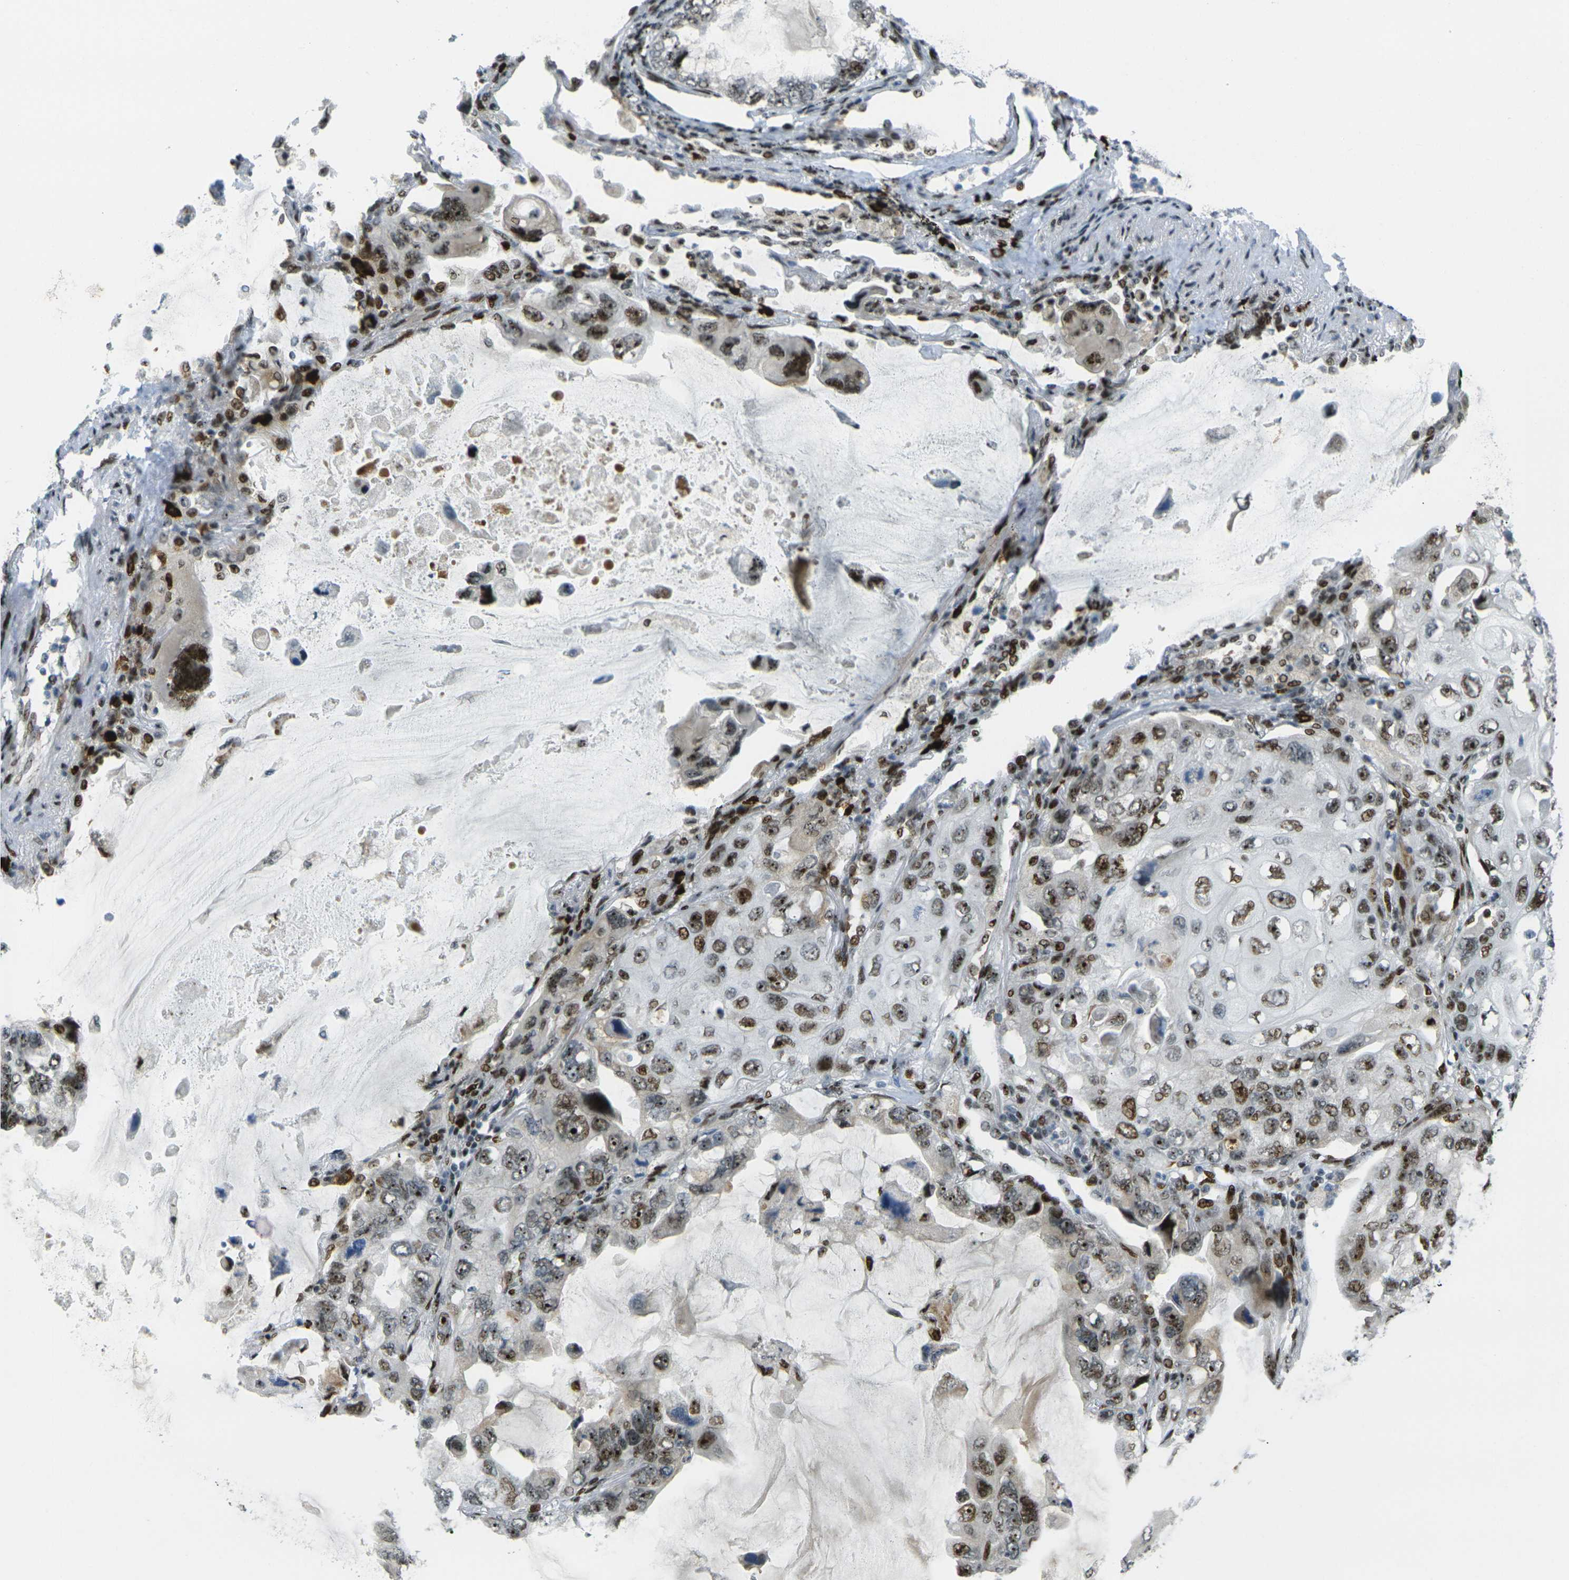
{"staining": {"intensity": "strong", "quantity": ">75%", "location": "nuclear"}, "tissue": "lung cancer", "cell_type": "Tumor cells", "image_type": "cancer", "snomed": [{"axis": "morphology", "description": "Squamous cell carcinoma, NOS"}, {"axis": "topography", "description": "Lung"}], "caption": "Strong nuclear staining is present in approximately >75% of tumor cells in squamous cell carcinoma (lung). Ihc stains the protein of interest in brown and the nuclei are stained blue.", "gene": "UBE2C", "patient": {"sex": "female", "age": 73}}